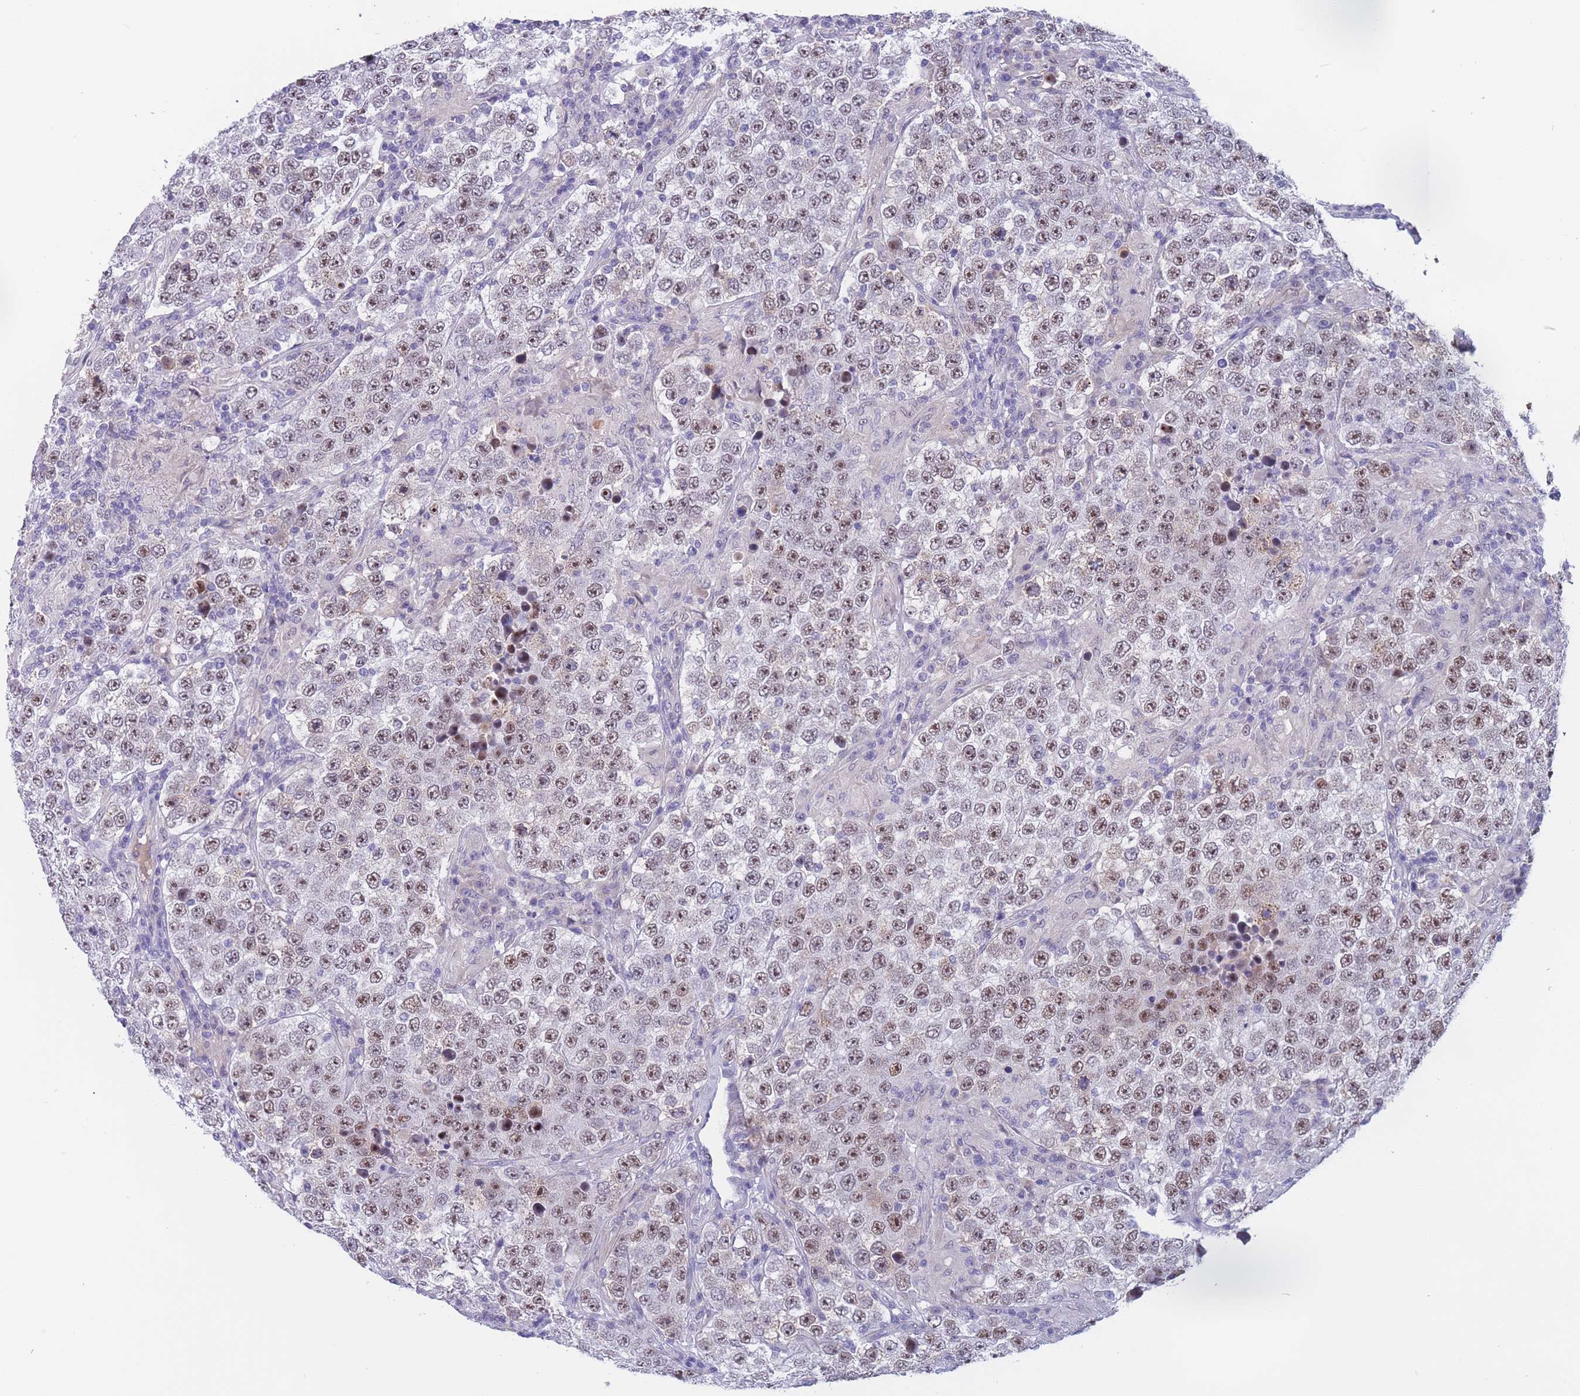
{"staining": {"intensity": "moderate", "quantity": ">75%", "location": "nuclear"}, "tissue": "testis cancer", "cell_type": "Tumor cells", "image_type": "cancer", "snomed": [{"axis": "morphology", "description": "Normal tissue, NOS"}, {"axis": "morphology", "description": "Urothelial carcinoma, High grade"}, {"axis": "morphology", "description": "Seminoma, NOS"}, {"axis": "morphology", "description": "Carcinoma, Embryonal, NOS"}, {"axis": "topography", "description": "Urinary bladder"}, {"axis": "topography", "description": "Testis"}], "caption": "Immunohistochemistry image of neoplastic tissue: testis cancer (embryonal carcinoma) stained using immunohistochemistry (IHC) displays medium levels of moderate protein expression localized specifically in the nuclear of tumor cells, appearing as a nuclear brown color.", "gene": "BOP1", "patient": {"sex": "male", "age": 41}}